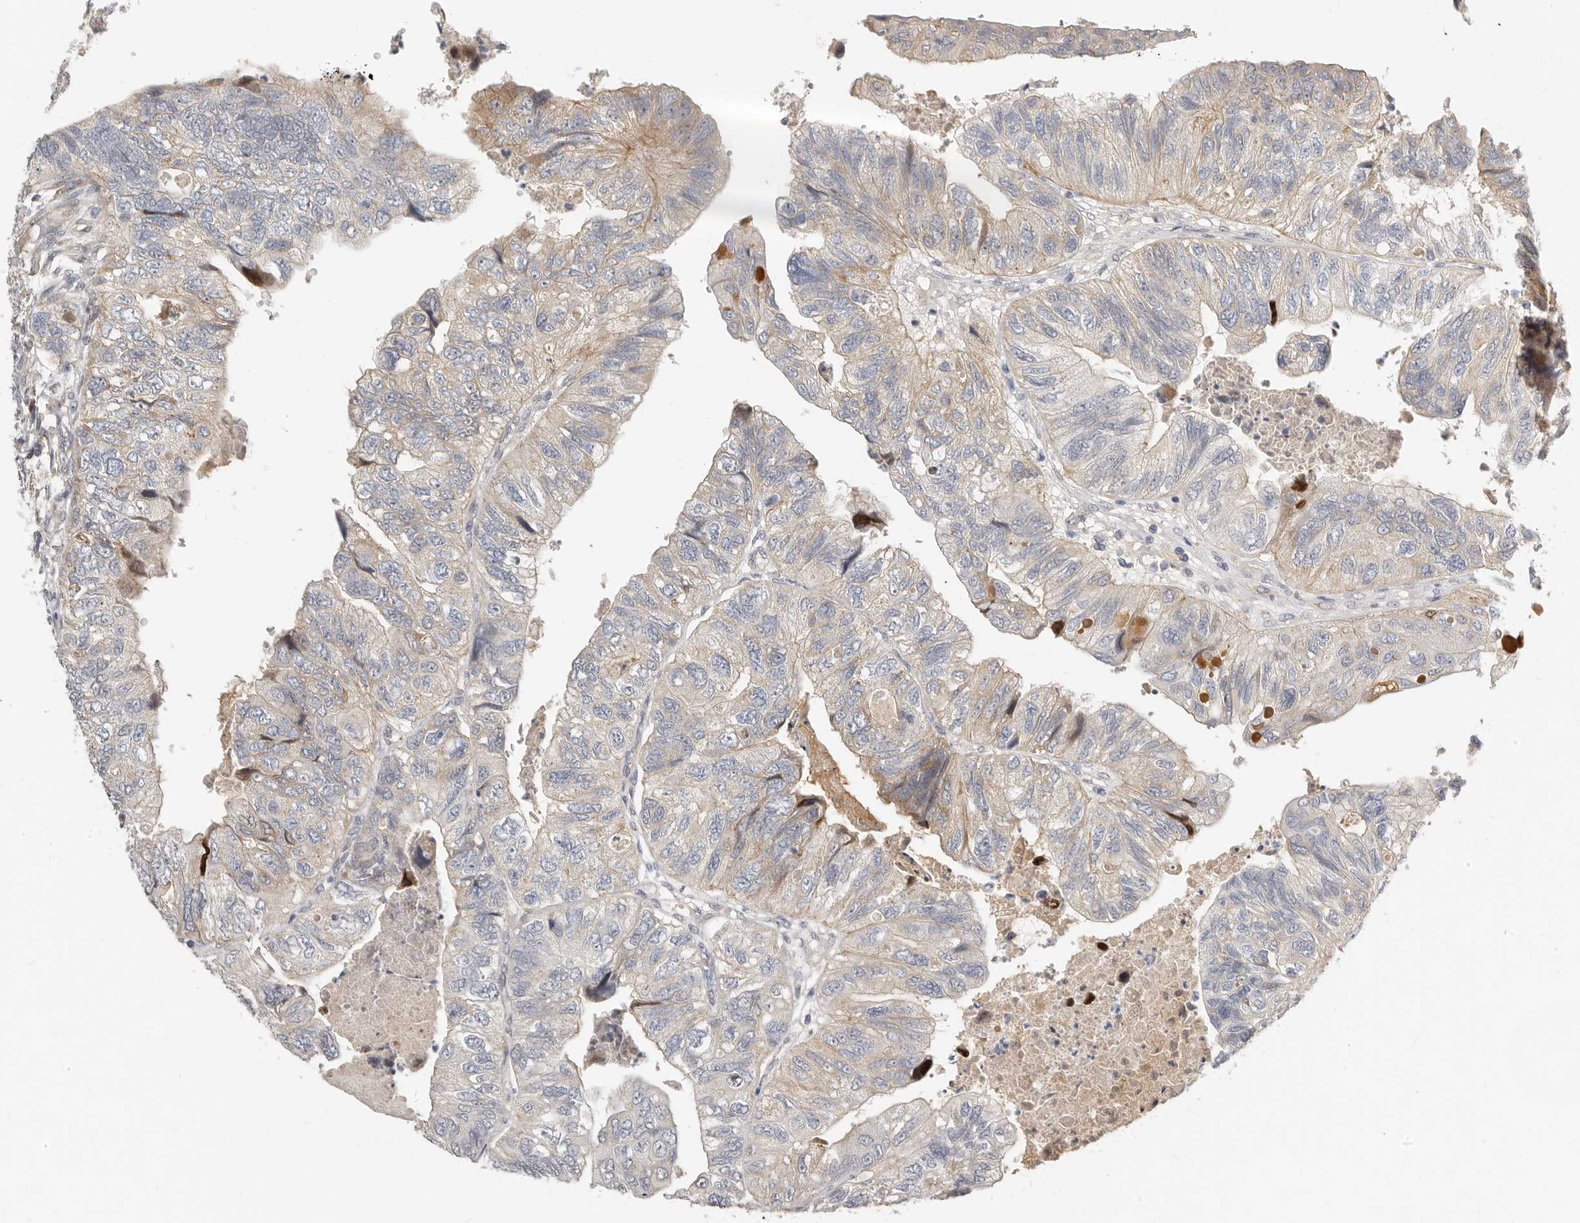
{"staining": {"intensity": "weak", "quantity": "25%-75%", "location": "cytoplasmic/membranous"}, "tissue": "colorectal cancer", "cell_type": "Tumor cells", "image_type": "cancer", "snomed": [{"axis": "morphology", "description": "Adenocarcinoma, NOS"}, {"axis": "topography", "description": "Rectum"}], "caption": "Human colorectal cancer stained for a protein (brown) displays weak cytoplasmic/membranous positive staining in approximately 25%-75% of tumor cells.", "gene": "MICALL2", "patient": {"sex": "male", "age": 63}}